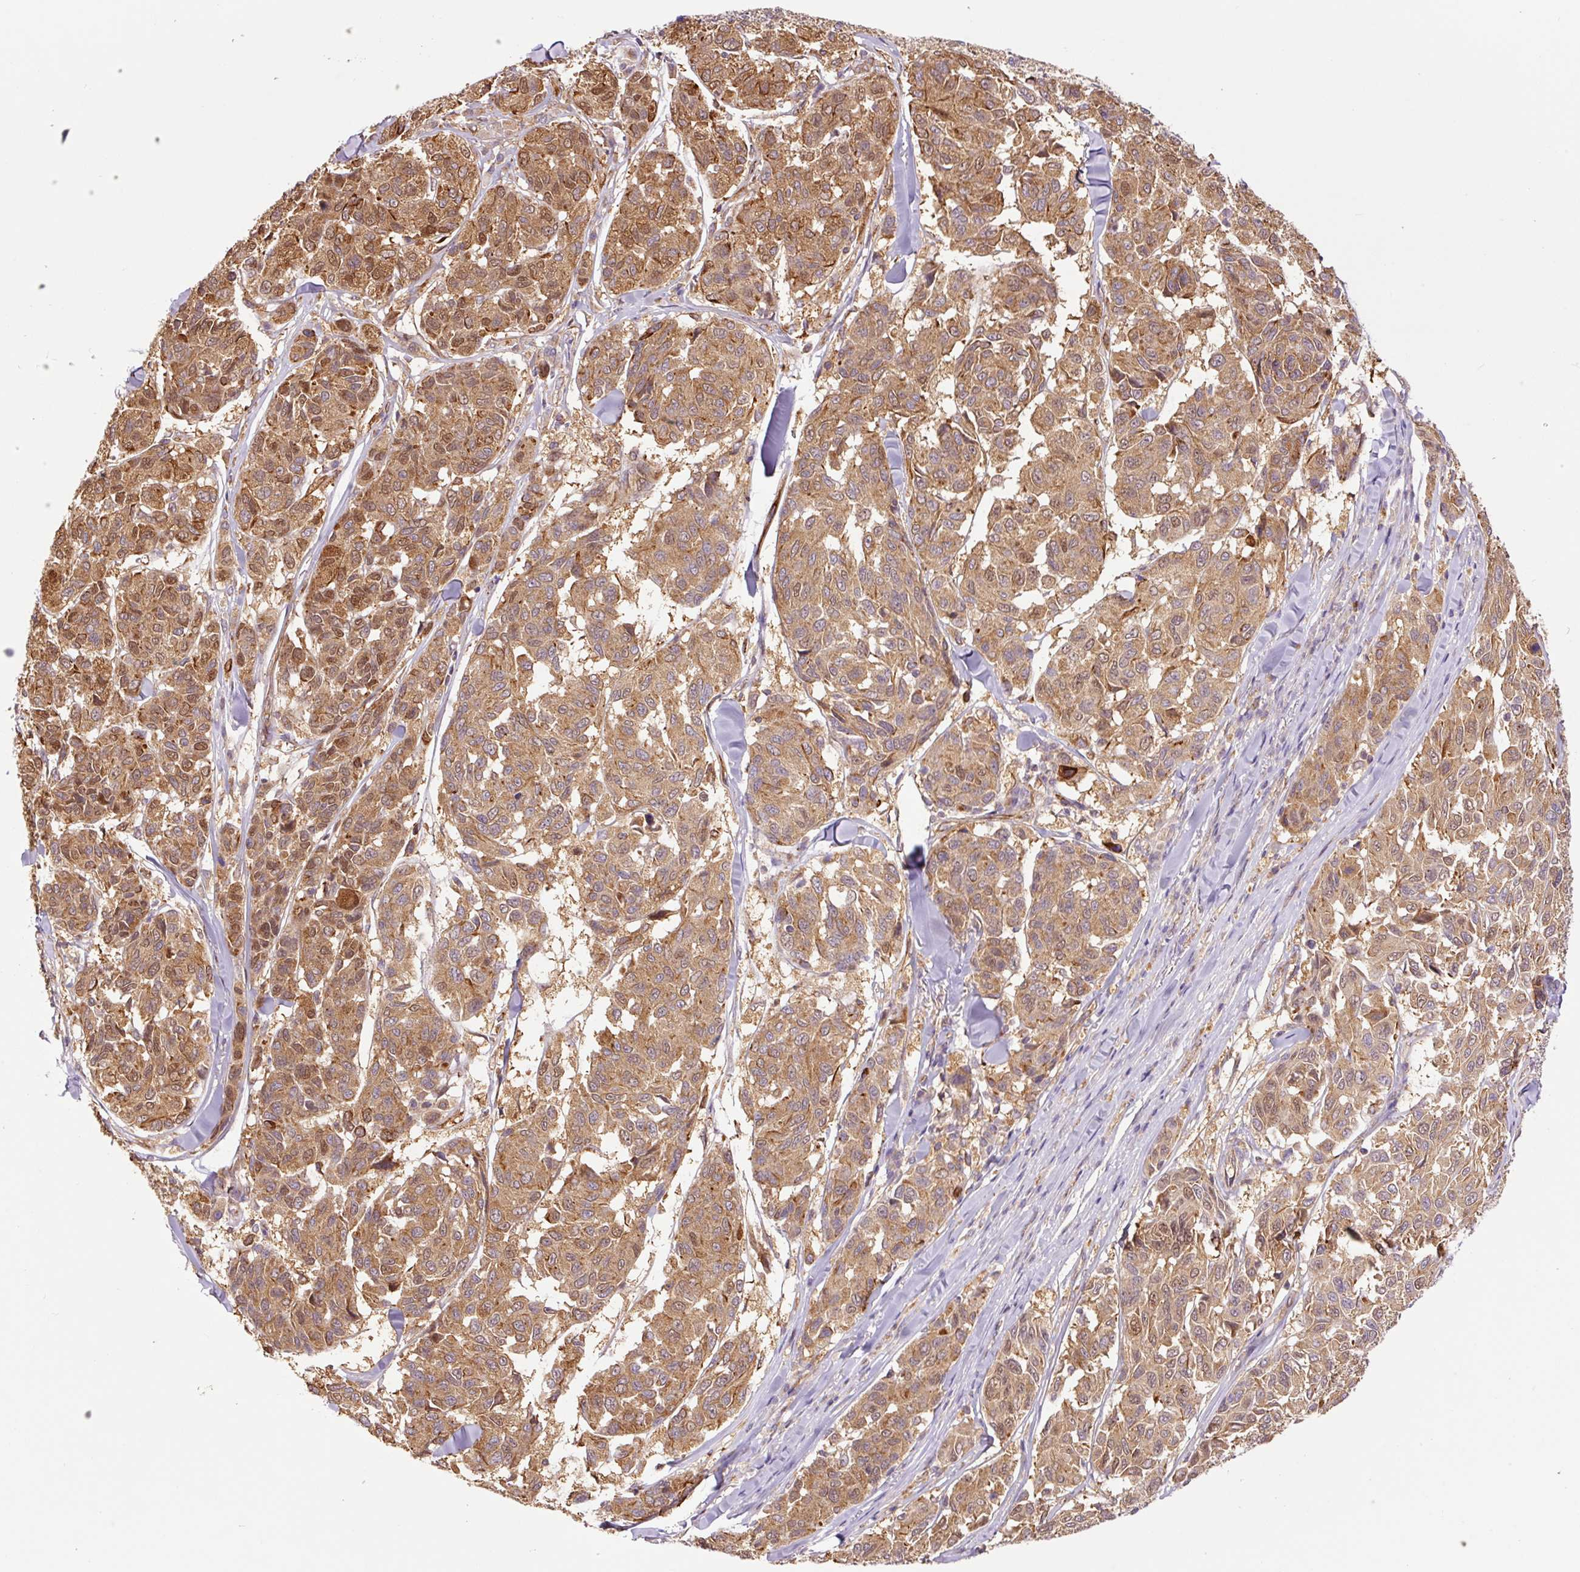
{"staining": {"intensity": "moderate", "quantity": ">75%", "location": "cytoplasmic/membranous,nuclear"}, "tissue": "melanoma", "cell_type": "Tumor cells", "image_type": "cancer", "snomed": [{"axis": "morphology", "description": "Malignant melanoma, NOS"}, {"axis": "topography", "description": "Skin"}], "caption": "Immunohistochemistry (IHC) histopathology image of neoplastic tissue: human melanoma stained using immunohistochemistry (IHC) displays medium levels of moderate protein expression localized specifically in the cytoplasmic/membranous and nuclear of tumor cells, appearing as a cytoplasmic/membranous and nuclear brown color.", "gene": "PCK2", "patient": {"sex": "female", "age": 66}}